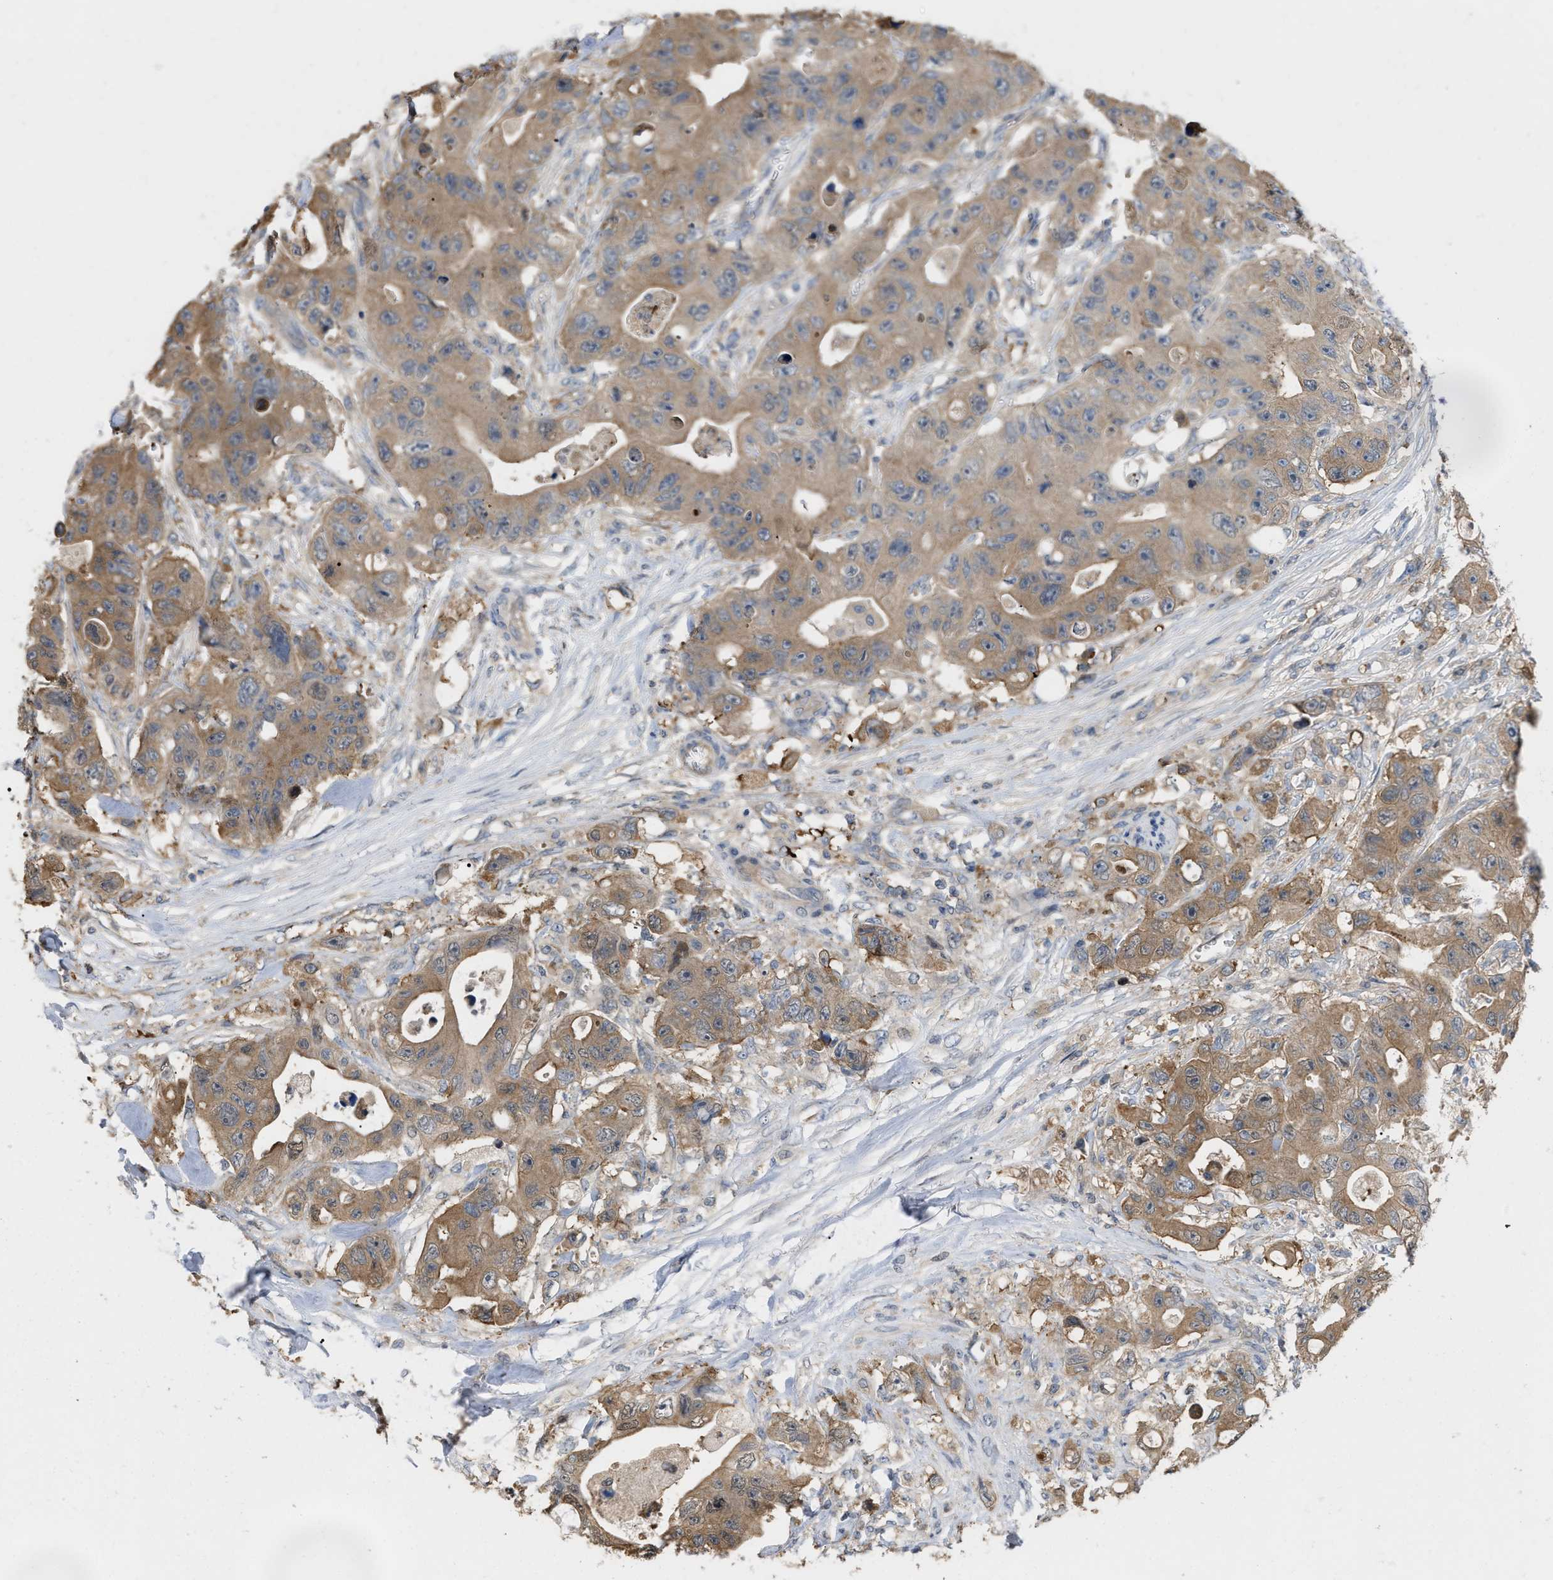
{"staining": {"intensity": "moderate", "quantity": ">75%", "location": "cytoplasmic/membranous"}, "tissue": "colorectal cancer", "cell_type": "Tumor cells", "image_type": "cancer", "snomed": [{"axis": "morphology", "description": "Adenocarcinoma, NOS"}, {"axis": "topography", "description": "Colon"}], "caption": "IHC histopathology image of neoplastic tissue: colorectal adenocarcinoma stained using IHC displays medium levels of moderate protein expression localized specifically in the cytoplasmic/membranous of tumor cells, appearing as a cytoplasmic/membranous brown color.", "gene": "CSNK1A1", "patient": {"sex": "female", "age": 46}}